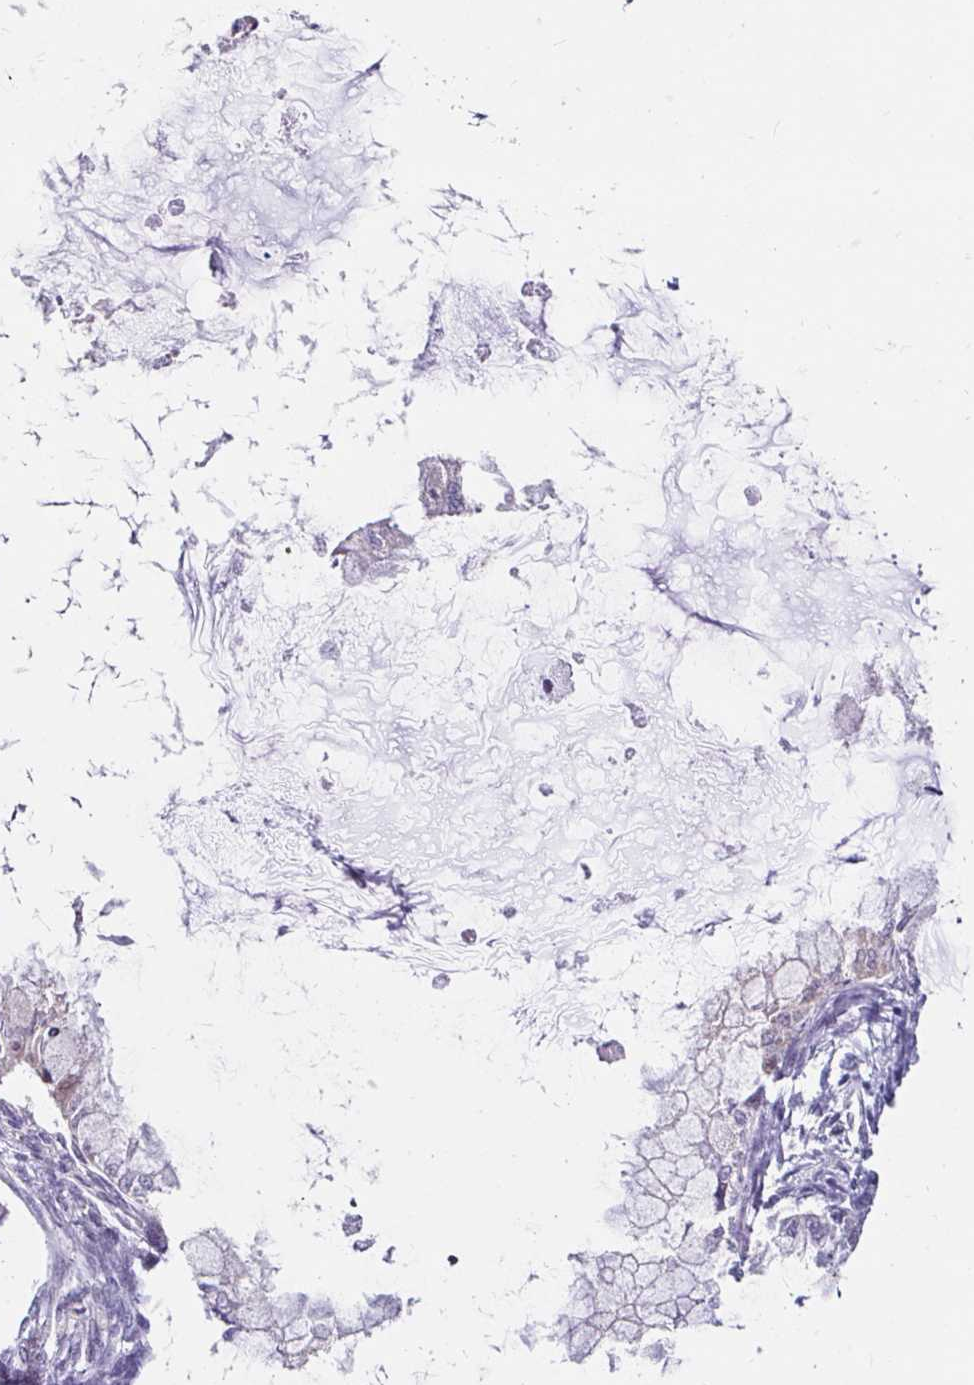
{"staining": {"intensity": "negative", "quantity": "none", "location": "none"}, "tissue": "ovarian cancer", "cell_type": "Tumor cells", "image_type": "cancer", "snomed": [{"axis": "morphology", "description": "Cystadenocarcinoma, mucinous, NOS"}, {"axis": "topography", "description": "Ovary"}], "caption": "High magnification brightfield microscopy of ovarian mucinous cystadenocarcinoma stained with DAB (brown) and counterstained with hematoxylin (blue): tumor cells show no significant expression.", "gene": "GUCY1A1", "patient": {"sex": "female", "age": 34}}